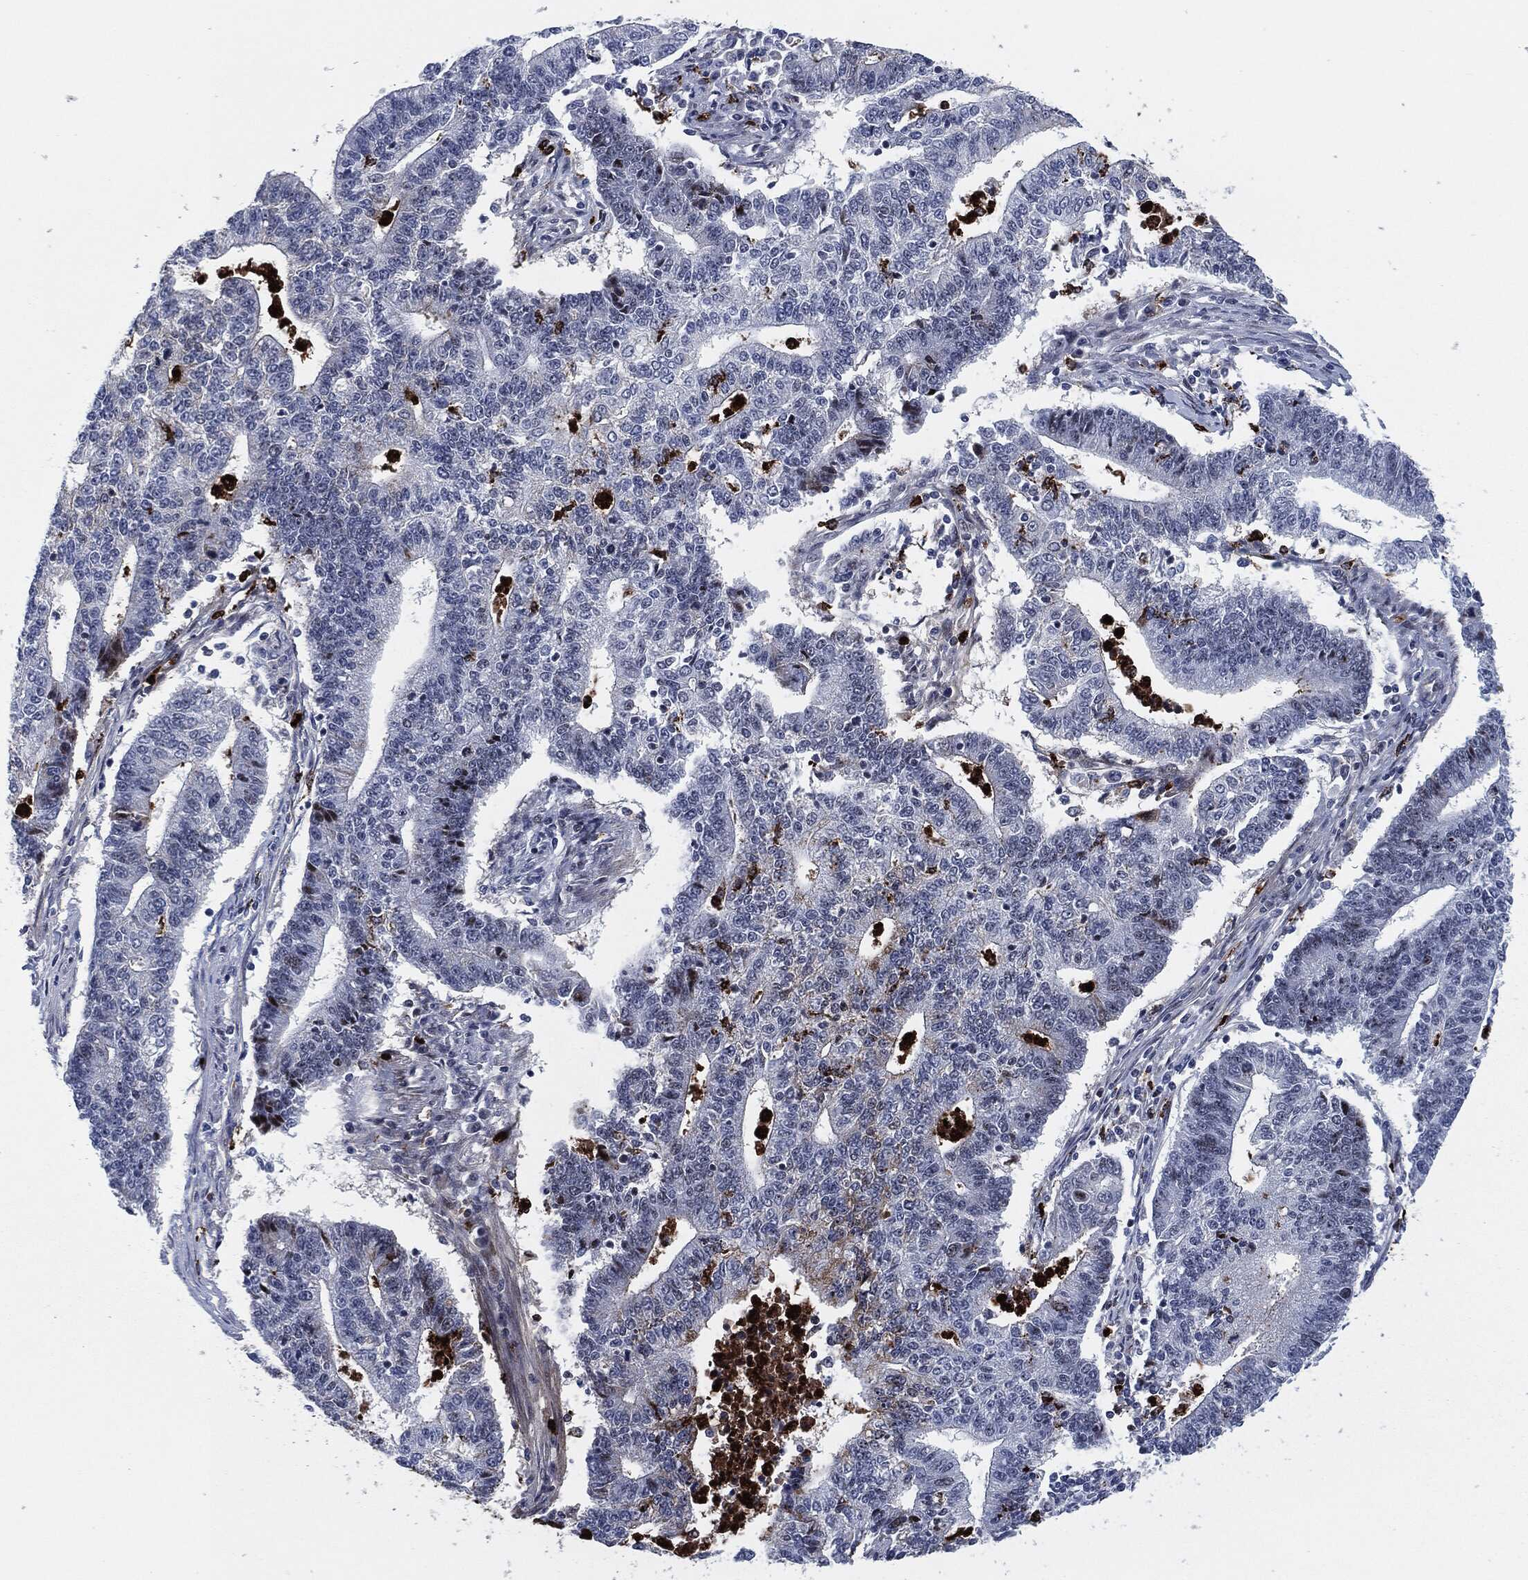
{"staining": {"intensity": "moderate", "quantity": "<25%", "location": "nuclear"}, "tissue": "endometrial cancer", "cell_type": "Tumor cells", "image_type": "cancer", "snomed": [{"axis": "morphology", "description": "Adenocarcinoma, NOS"}, {"axis": "topography", "description": "Uterus"}, {"axis": "topography", "description": "Endometrium"}], "caption": "Human endometrial cancer stained for a protein (brown) displays moderate nuclear positive expression in about <25% of tumor cells.", "gene": "MPO", "patient": {"sex": "female", "age": 54}}